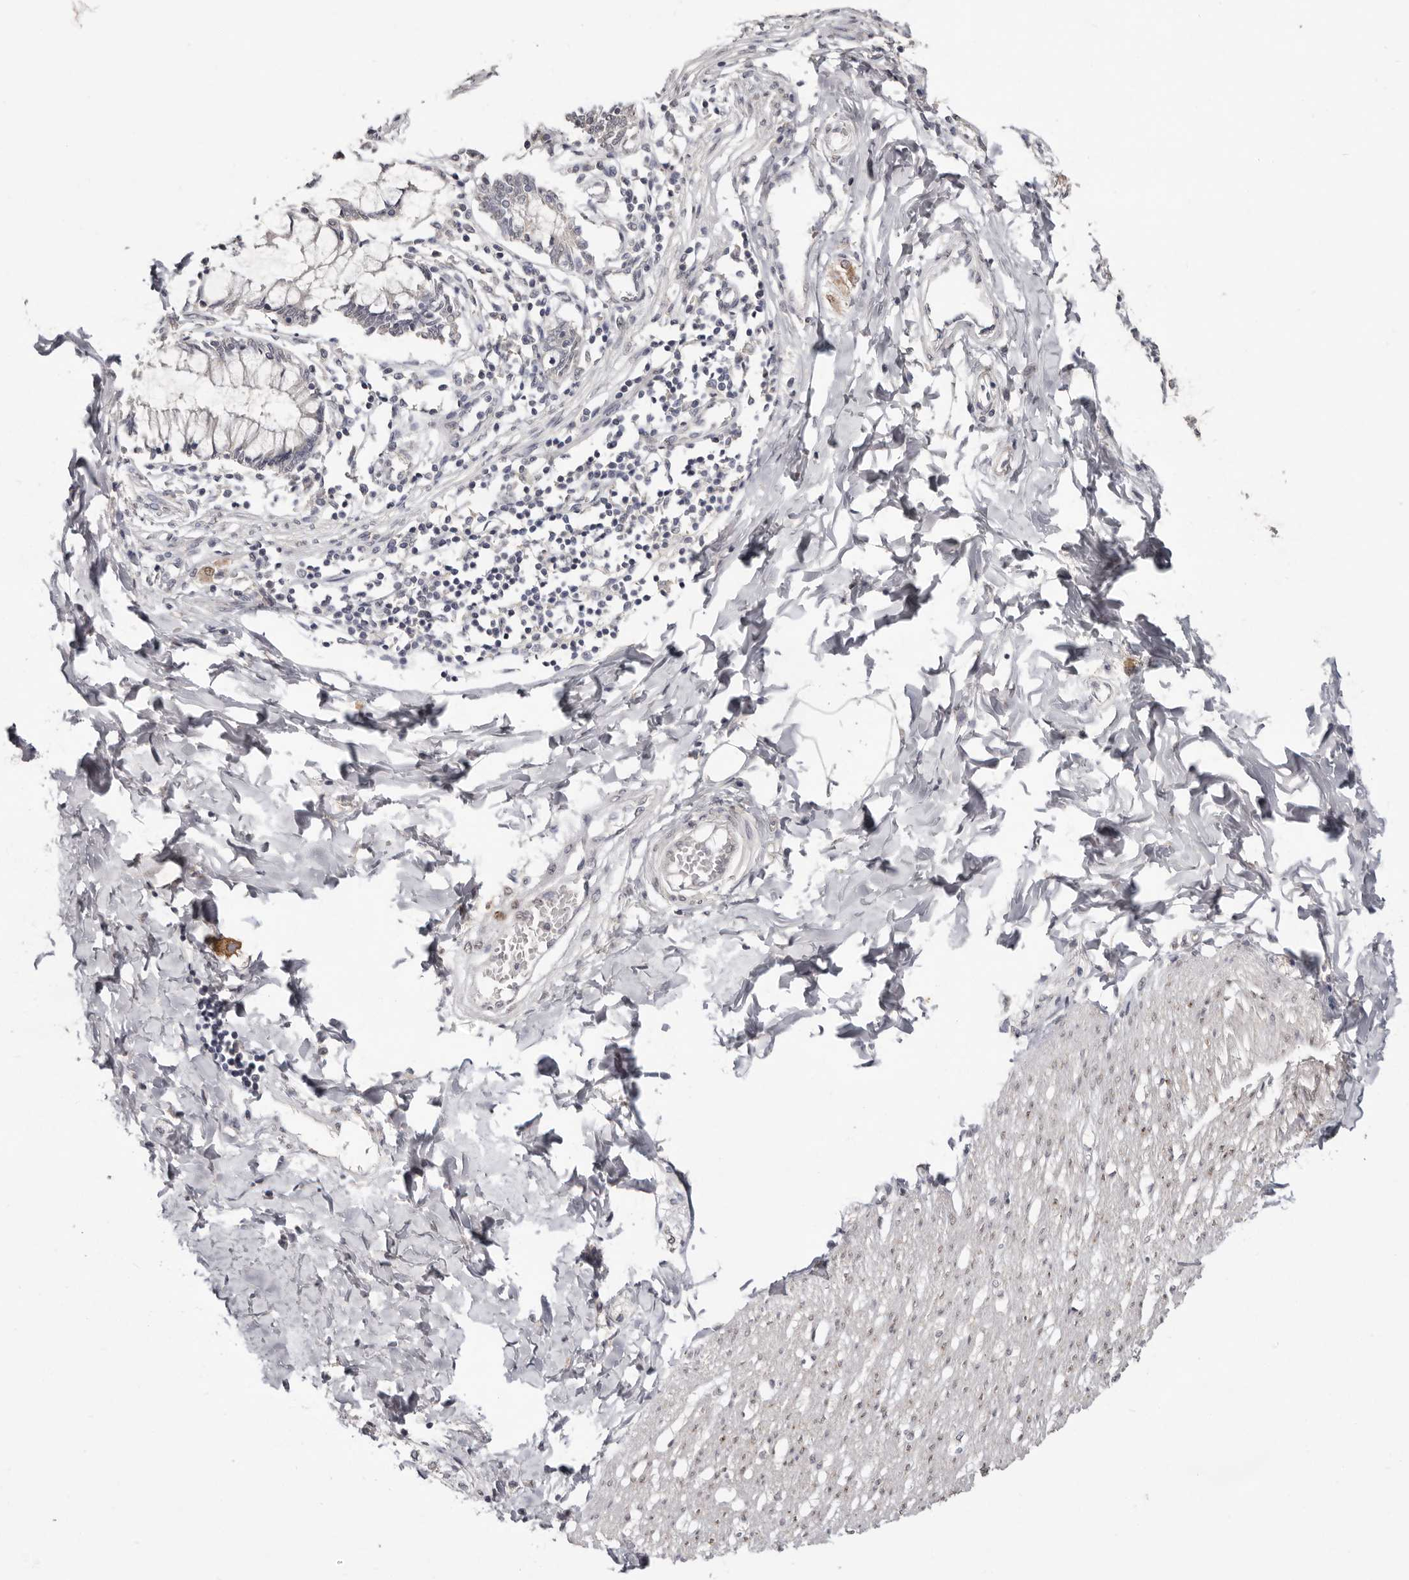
{"staining": {"intensity": "weak", "quantity": ">75%", "location": "nuclear"}, "tissue": "smooth muscle", "cell_type": "Smooth muscle cells", "image_type": "normal", "snomed": [{"axis": "morphology", "description": "Normal tissue, NOS"}, {"axis": "morphology", "description": "Adenocarcinoma, NOS"}, {"axis": "topography", "description": "Colon"}, {"axis": "topography", "description": "Peripheral nerve tissue"}], "caption": "Smooth muscle stained with DAB immunohistochemistry (IHC) exhibits low levels of weak nuclear staining in about >75% of smooth muscle cells.", "gene": "LINGO2", "patient": {"sex": "male", "age": 14}}